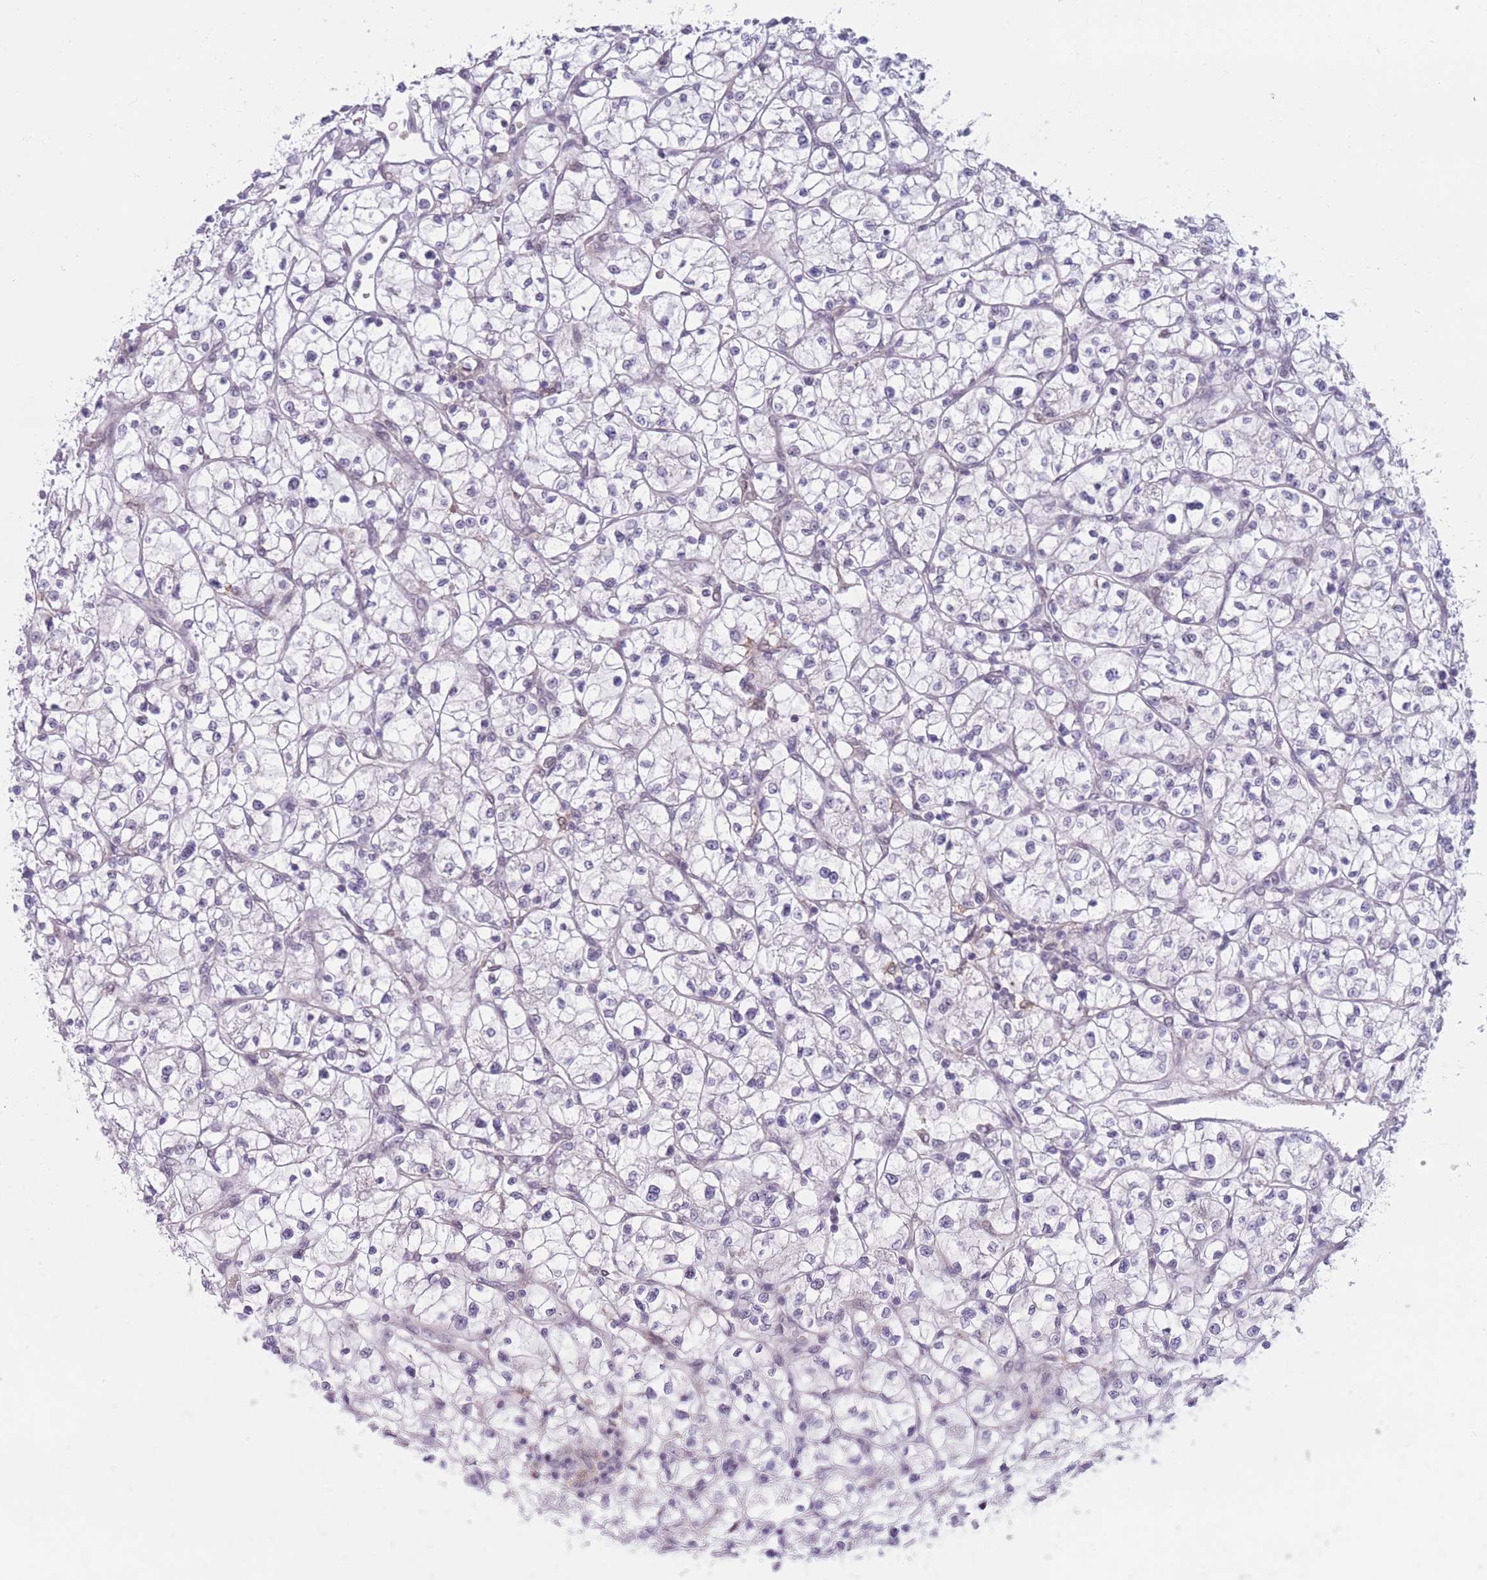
{"staining": {"intensity": "negative", "quantity": "none", "location": "none"}, "tissue": "renal cancer", "cell_type": "Tumor cells", "image_type": "cancer", "snomed": [{"axis": "morphology", "description": "Adenocarcinoma, NOS"}, {"axis": "topography", "description": "Kidney"}], "caption": "This is an IHC image of human adenocarcinoma (renal). There is no positivity in tumor cells.", "gene": "PODXL", "patient": {"sex": "female", "age": 64}}